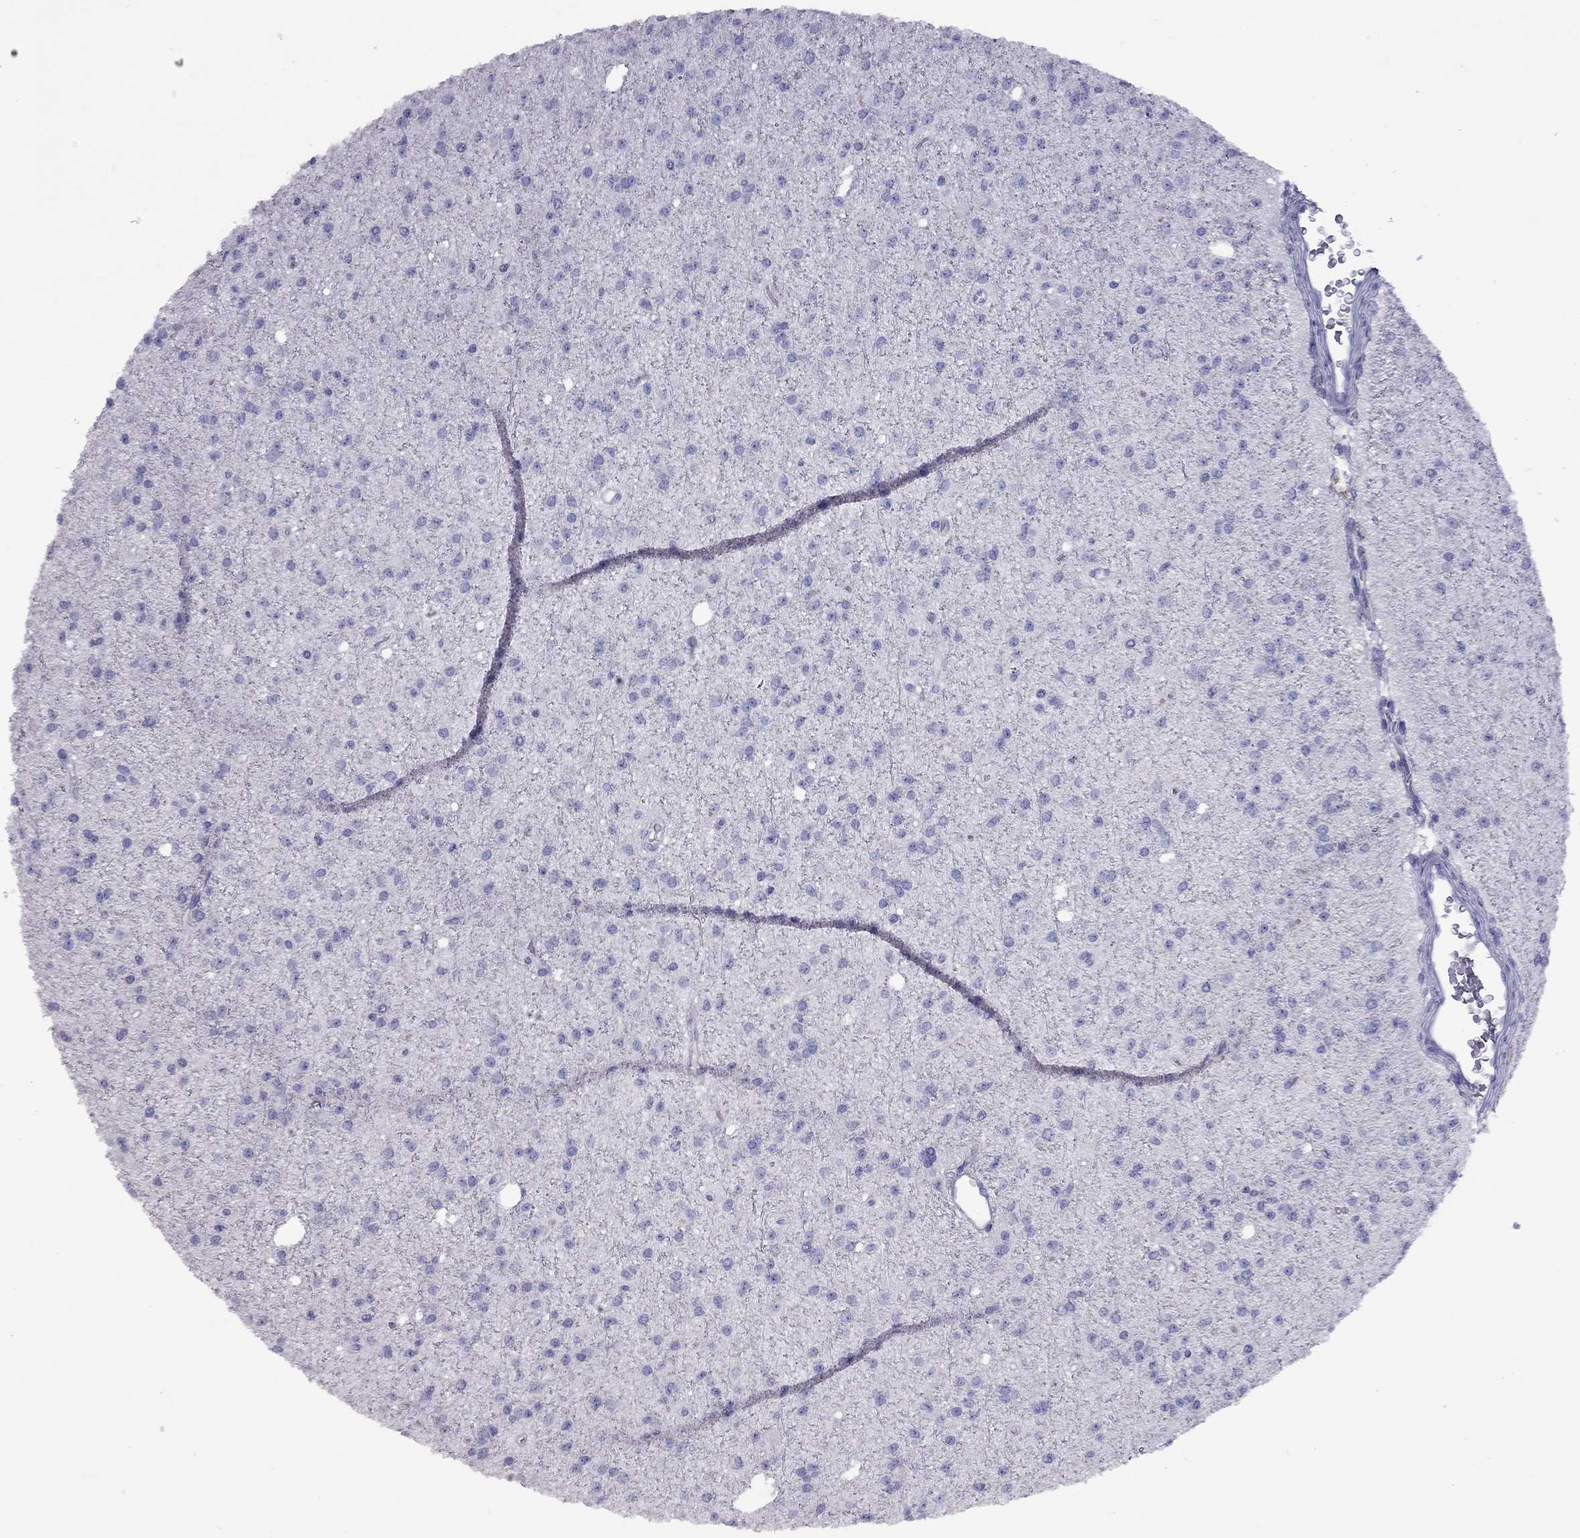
{"staining": {"intensity": "negative", "quantity": "none", "location": "none"}, "tissue": "glioma", "cell_type": "Tumor cells", "image_type": "cancer", "snomed": [{"axis": "morphology", "description": "Glioma, malignant, Low grade"}, {"axis": "topography", "description": "Brain"}], "caption": "Immunohistochemistry (IHC) of glioma shows no positivity in tumor cells.", "gene": "CPNE4", "patient": {"sex": "male", "age": 27}}